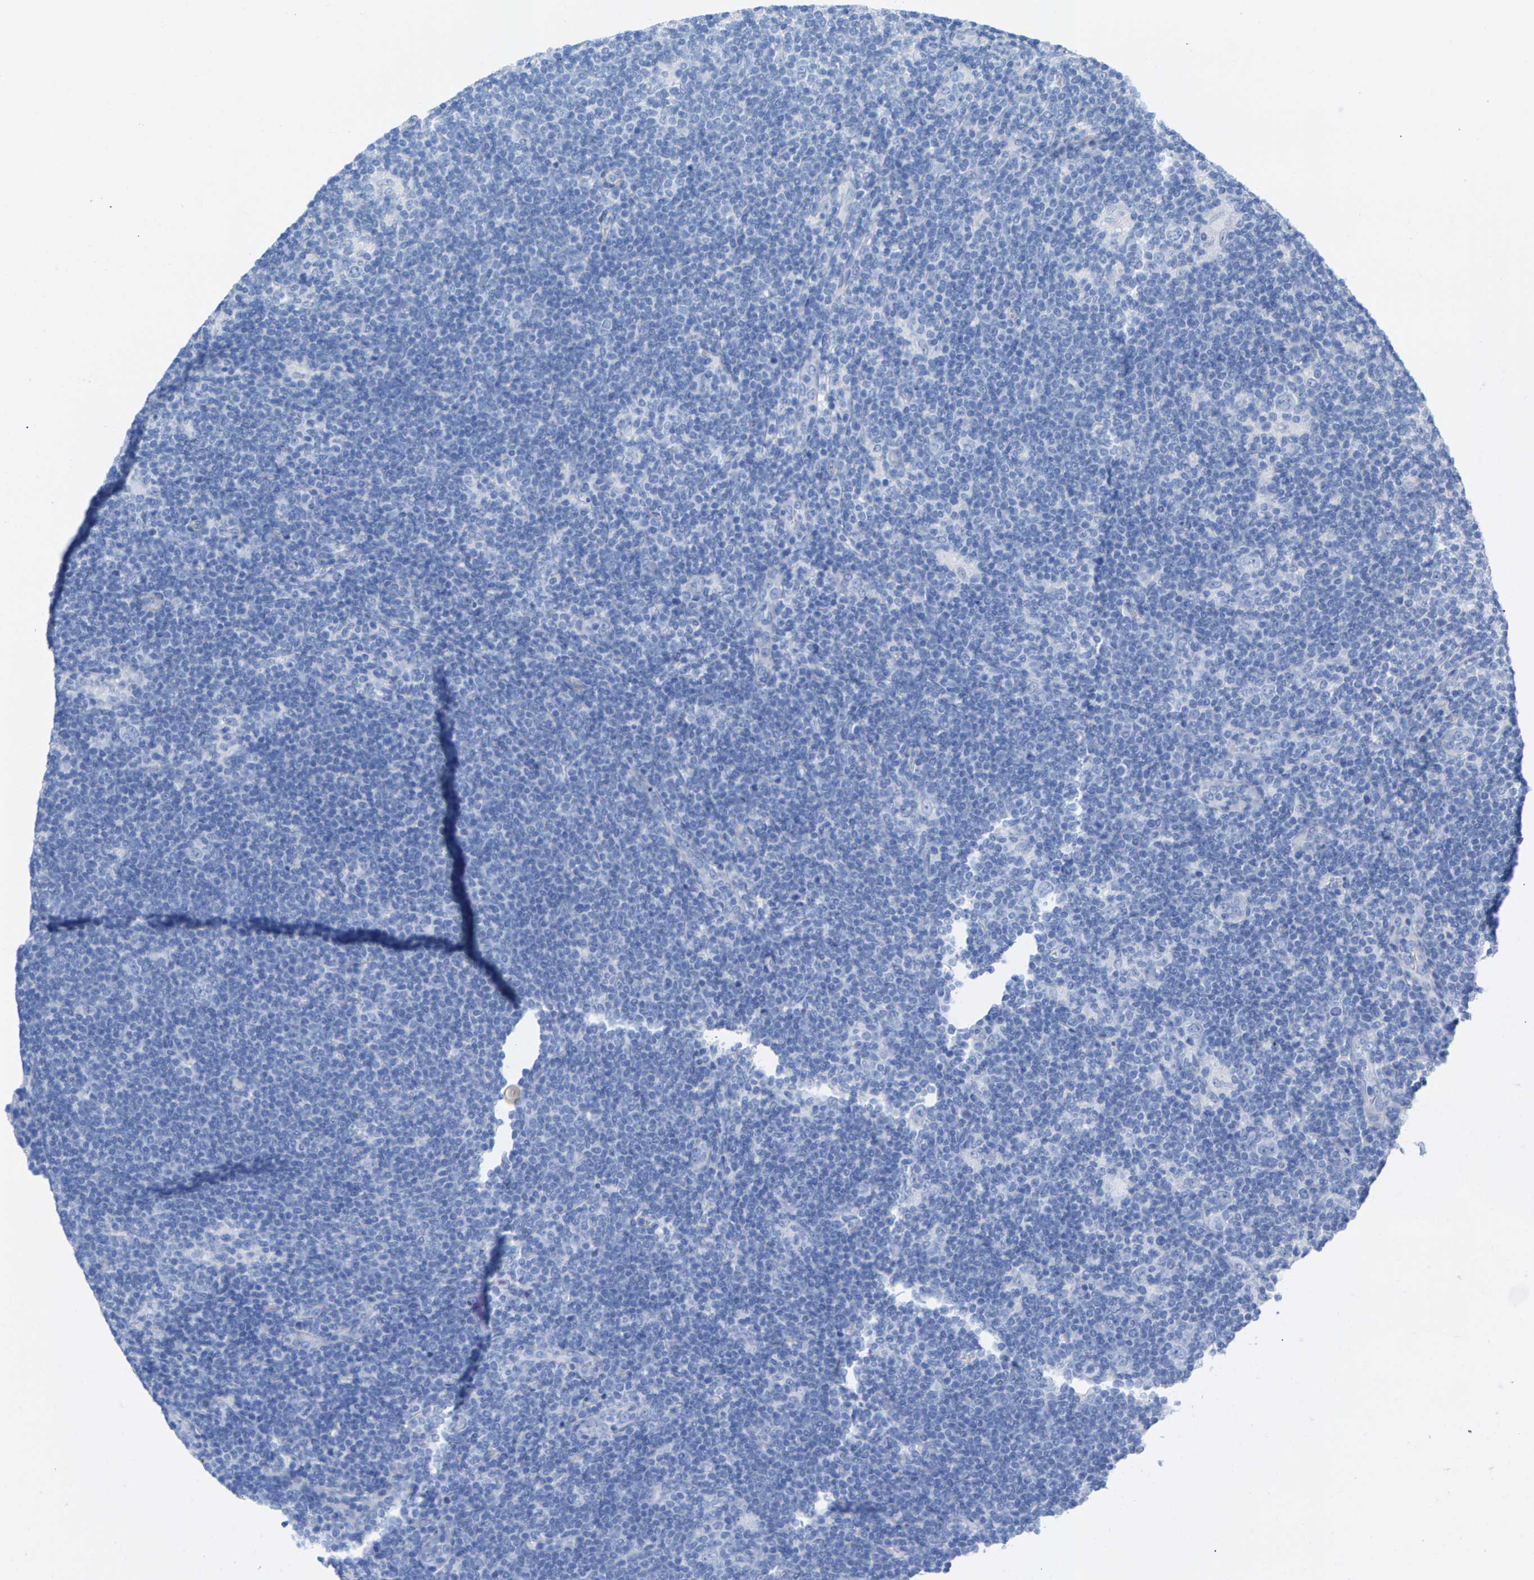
{"staining": {"intensity": "negative", "quantity": "none", "location": "none"}, "tissue": "lymphoma", "cell_type": "Tumor cells", "image_type": "cancer", "snomed": [{"axis": "morphology", "description": "Hodgkin's disease, NOS"}, {"axis": "topography", "description": "Lymph node"}], "caption": "IHC photomicrograph of neoplastic tissue: human lymphoma stained with DAB exhibits no significant protein positivity in tumor cells.", "gene": "CPA1", "patient": {"sex": "female", "age": 57}}